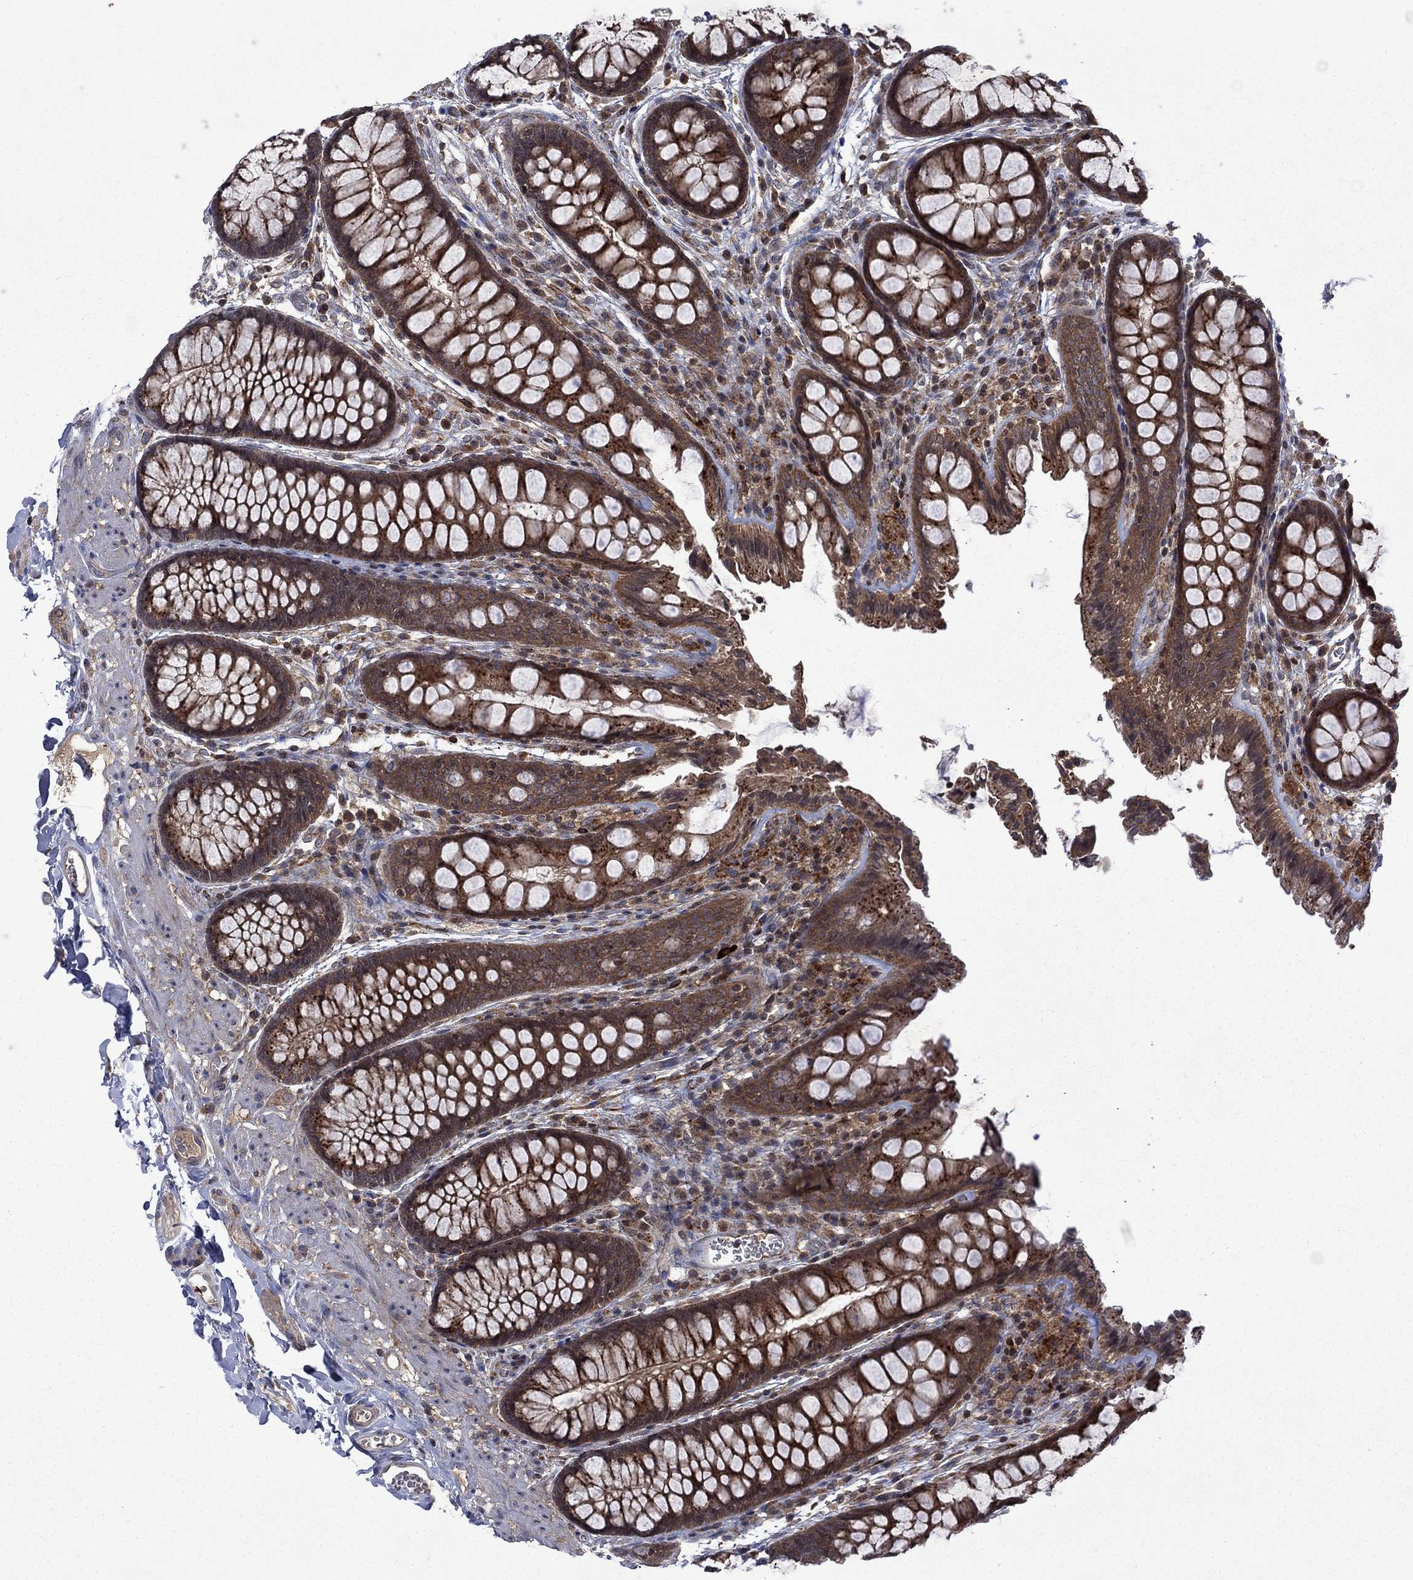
{"staining": {"intensity": "negative", "quantity": "none", "location": "none"}, "tissue": "colon", "cell_type": "Endothelial cells", "image_type": "normal", "snomed": [{"axis": "morphology", "description": "Normal tissue, NOS"}, {"axis": "topography", "description": "Colon"}], "caption": "An immunohistochemistry histopathology image of normal colon is shown. There is no staining in endothelial cells of colon. (Stains: DAB (3,3'-diaminobenzidine) IHC with hematoxylin counter stain, Microscopy: brightfield microscopy at high magnification).", "gene": "TMEM33", "patient": {"sex": "female", "age": 86}}